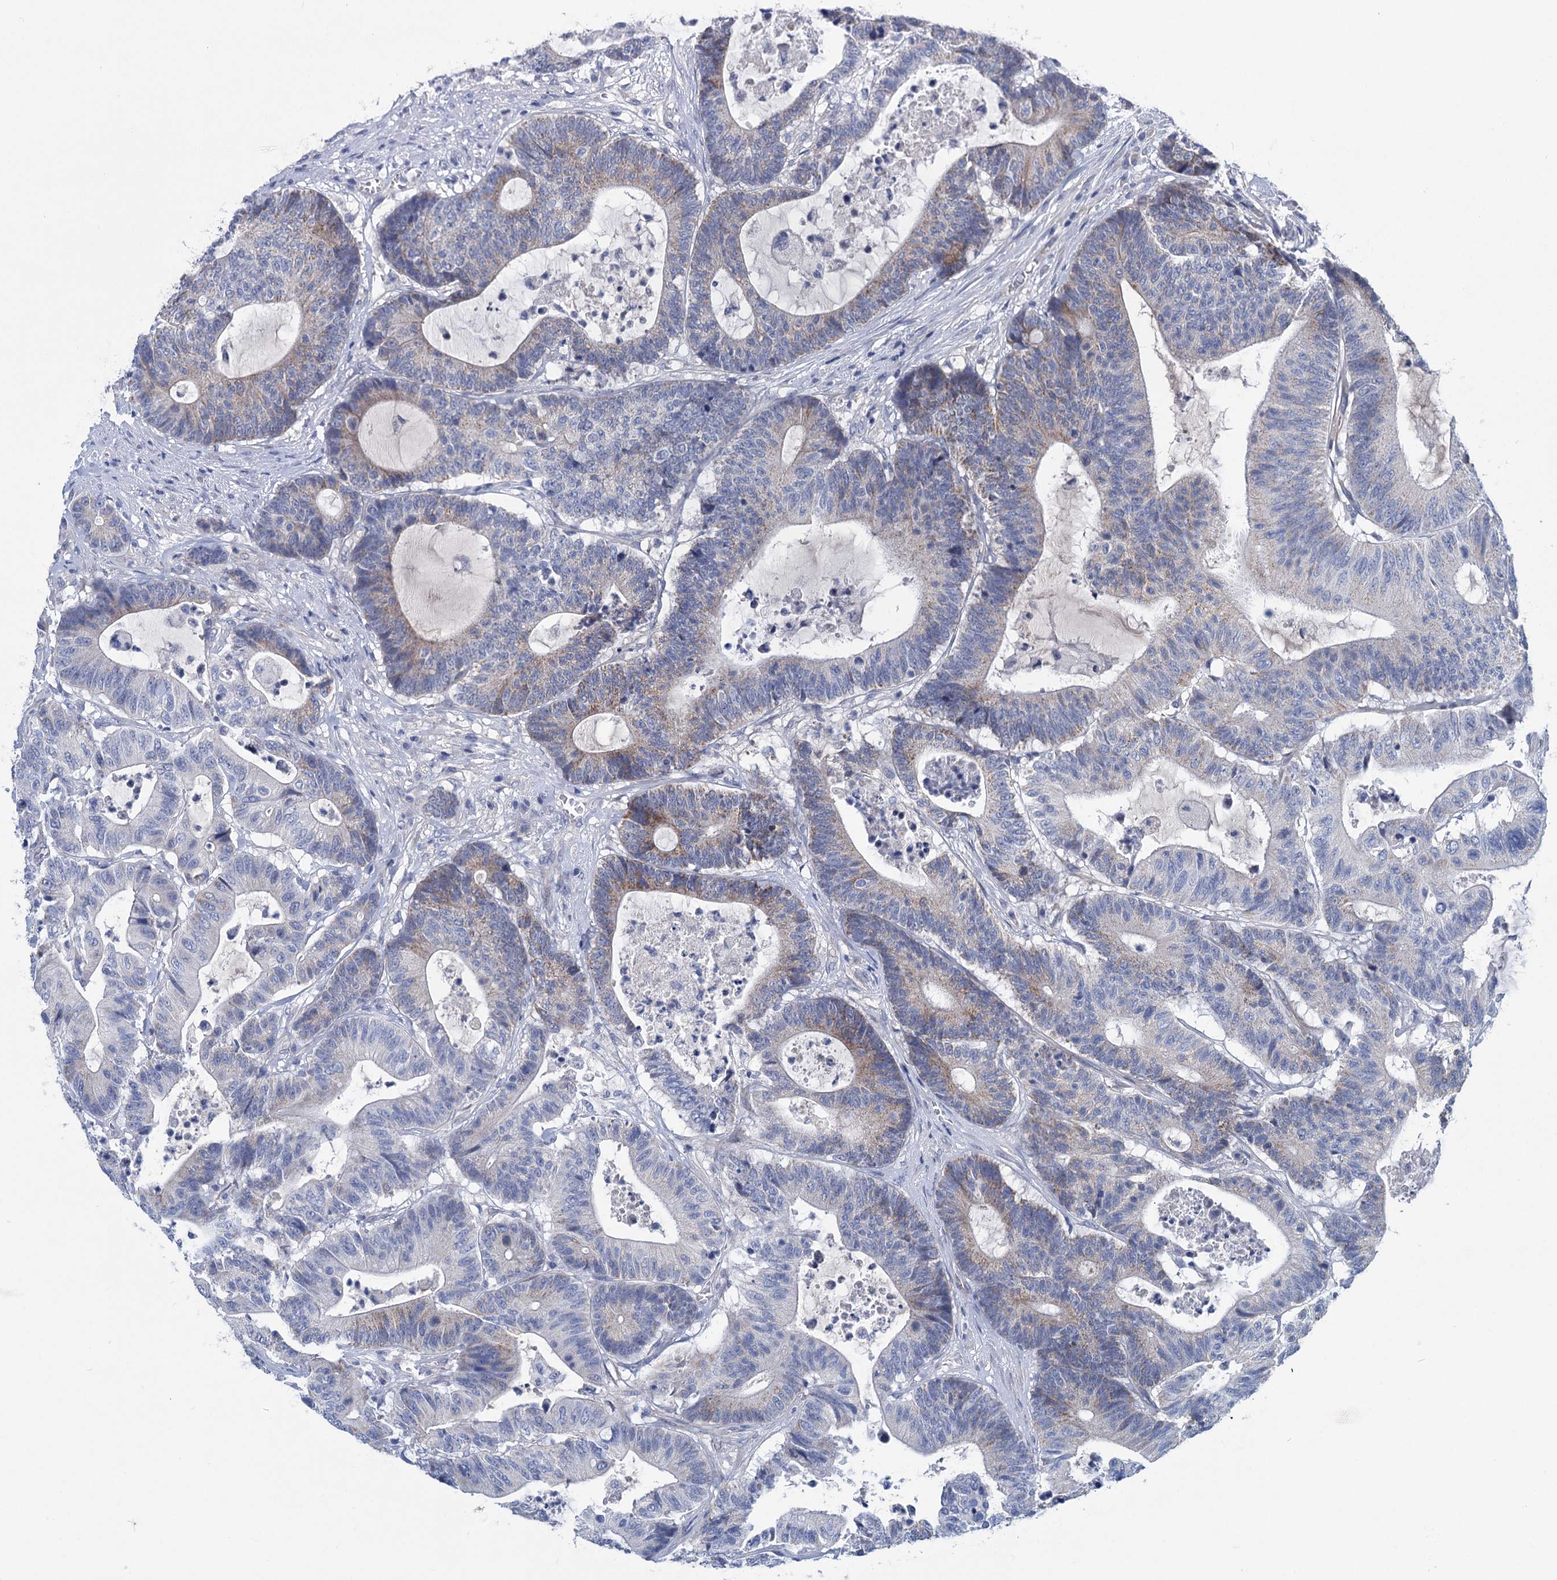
{"staining": {"intensity": "weak", "quantity": "<25%", "location": "cytoplasmic/membranous"}, "tissue": "colorectal cancer", "cell_type": "Tumor cells", "image_type": "cancer", "snomed": [{"axis": "morphology", "description": "Adenocarcinoma, NOS"}, {"axis": "topography", "description": "Colon"}], "caption": "Immunohistochemistry (IHC) micrograph of human colorectal cancer stained for a protein (brown), which shows no positivity in tumor cells.", "gene": "CHDH", "patient": {"sex": "female", "age": 84}}